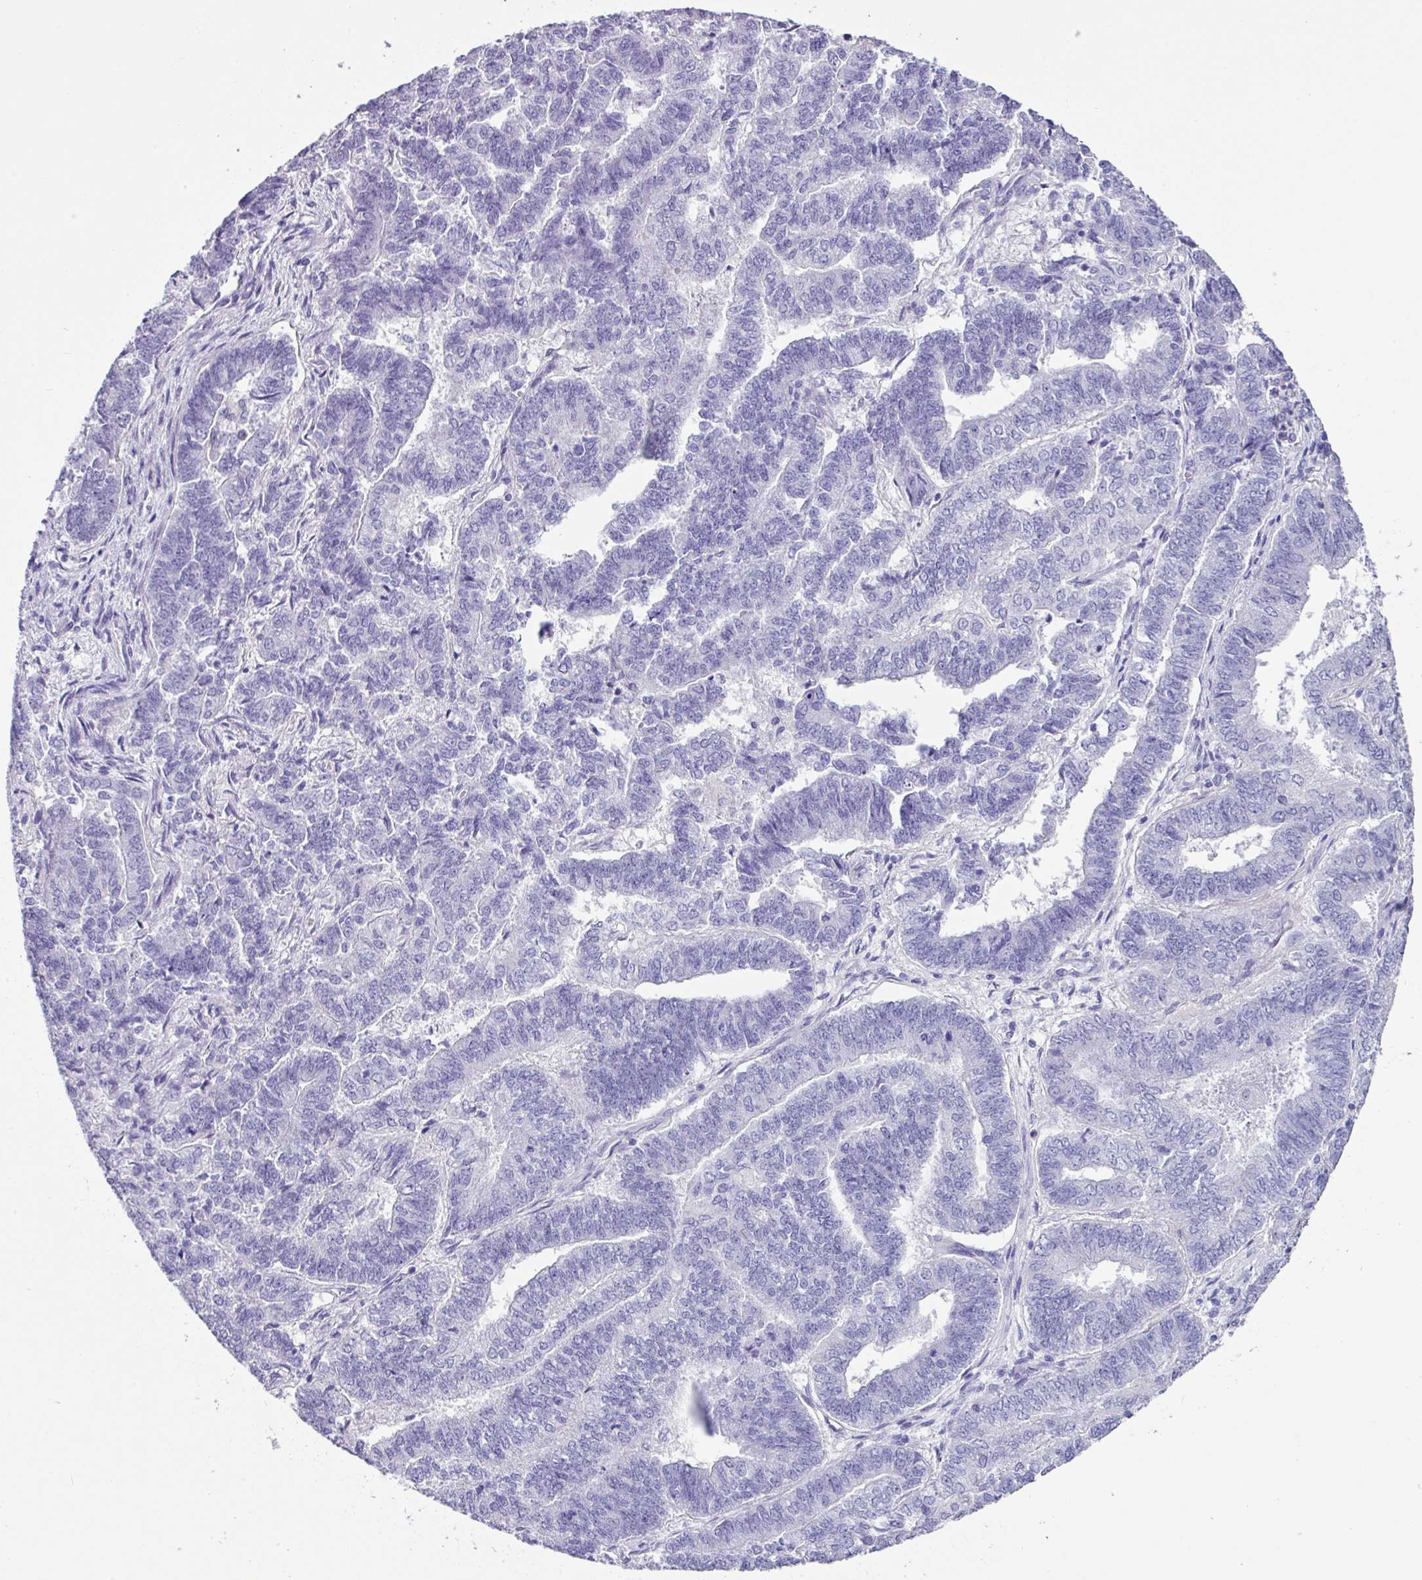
{"staining": {"intensity": "negative", "quantity": "none", "location": "none"}, "tissue": "endometrial cancer", "cell_type": "Tumor cells", "image_type": "cancer", "snomed": [{"axis": "morphology", "description": "Adenocarcinoma, NOS"}, {"axis": "topography", "description": "Endometrium"}], "caption": "High power microscopy photomicrograph of an IHC image of endometrial cancer (adenocarcinoma), revealing no significant staining in tumor cells.", "gene": "ZG16", "patient": {"sex": "female", "age": 72}}